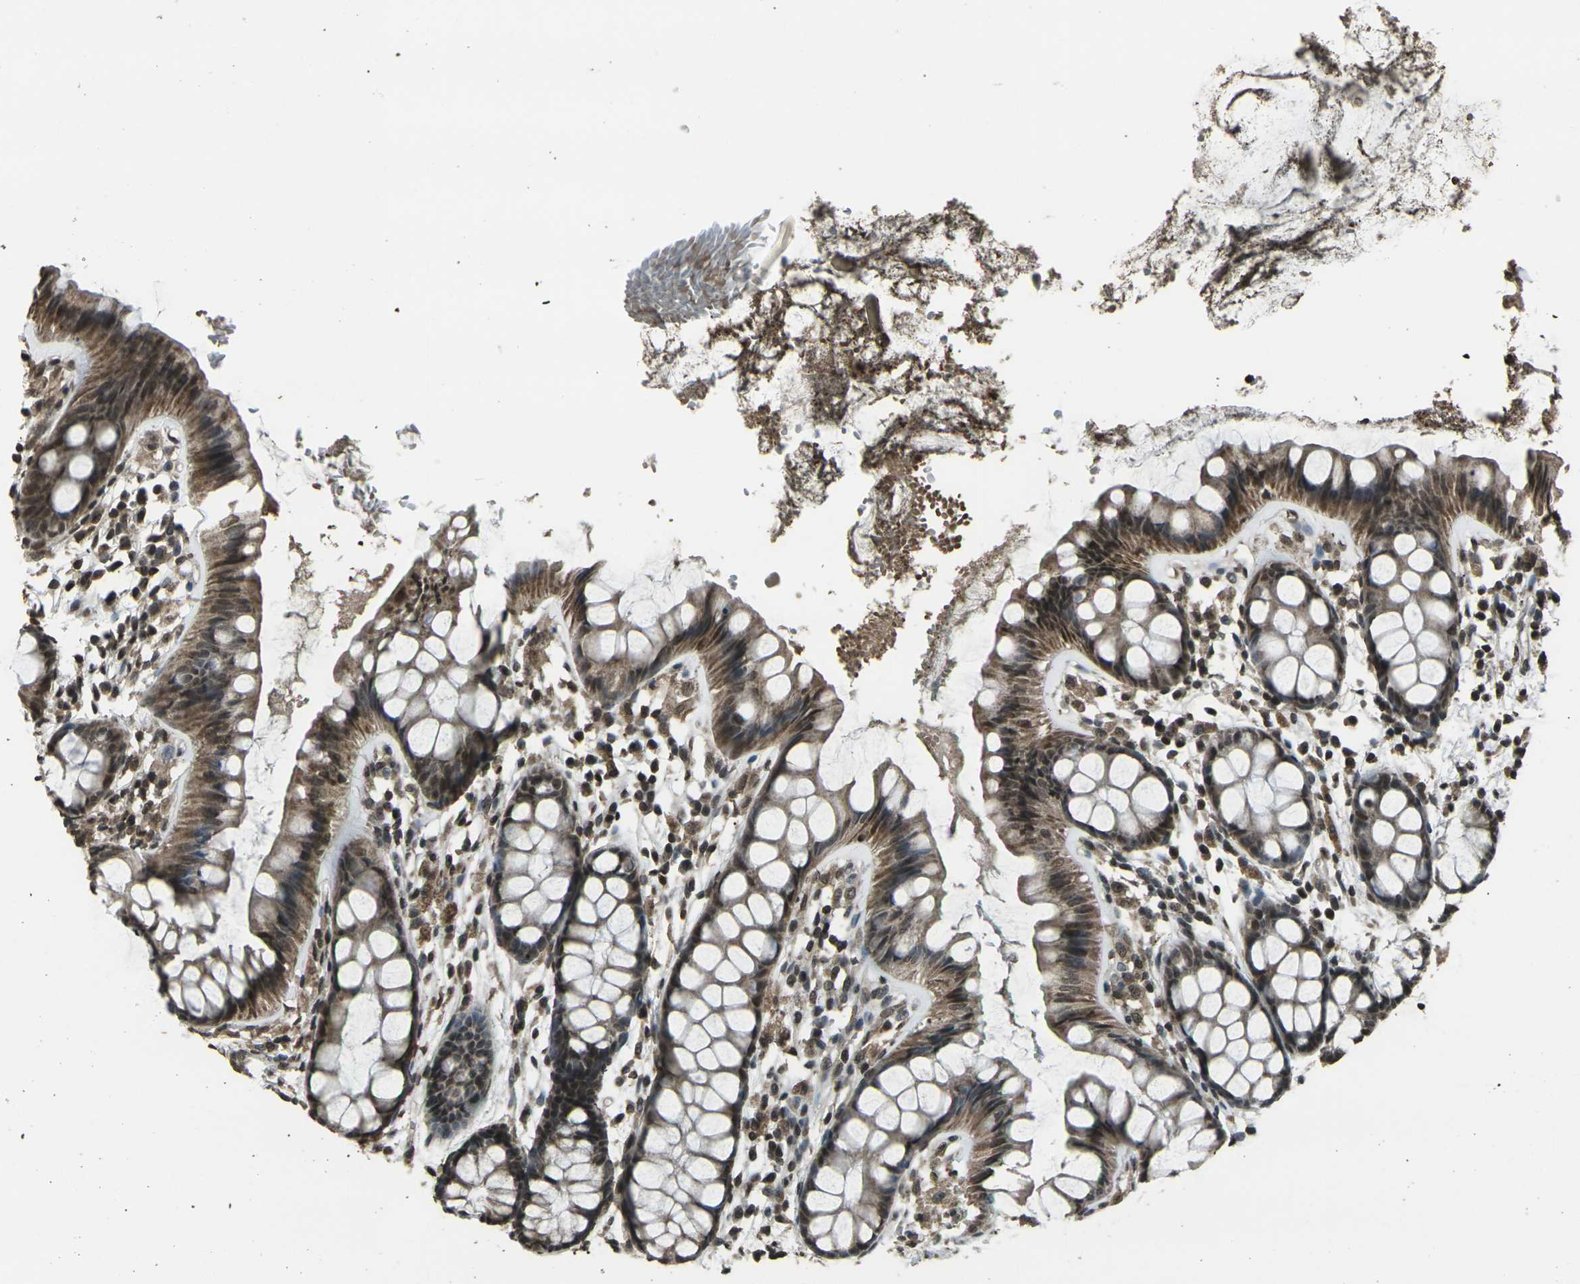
{"staining": {"intensity": "moderate", "quantity": ">75%", "location": "cytoplasmic/membranous,nuclear"}, "tissue": "rectum", "cell_type": "Glandular cells", "image_type": "normal", "snomed": [{"axis": "morphology", "description": "Normal tissue, NOS"}, {"axis": "topography", "description": "Rectum"}], "caption": "An IHC micrograph of normal tissue is shown. Protein staining in brown highlights moderate cytoplasmic/membranous,nuclear positivity in rectum within glandular cells. The staining is performed using DAB (3,3'-diaminobenzidine) brown chromogen to label protein expression. The nuclei are counter-stained blue using hematoxylin.", "gene": "PRPF8", "patient": {"sex": "female", "age": 66}}